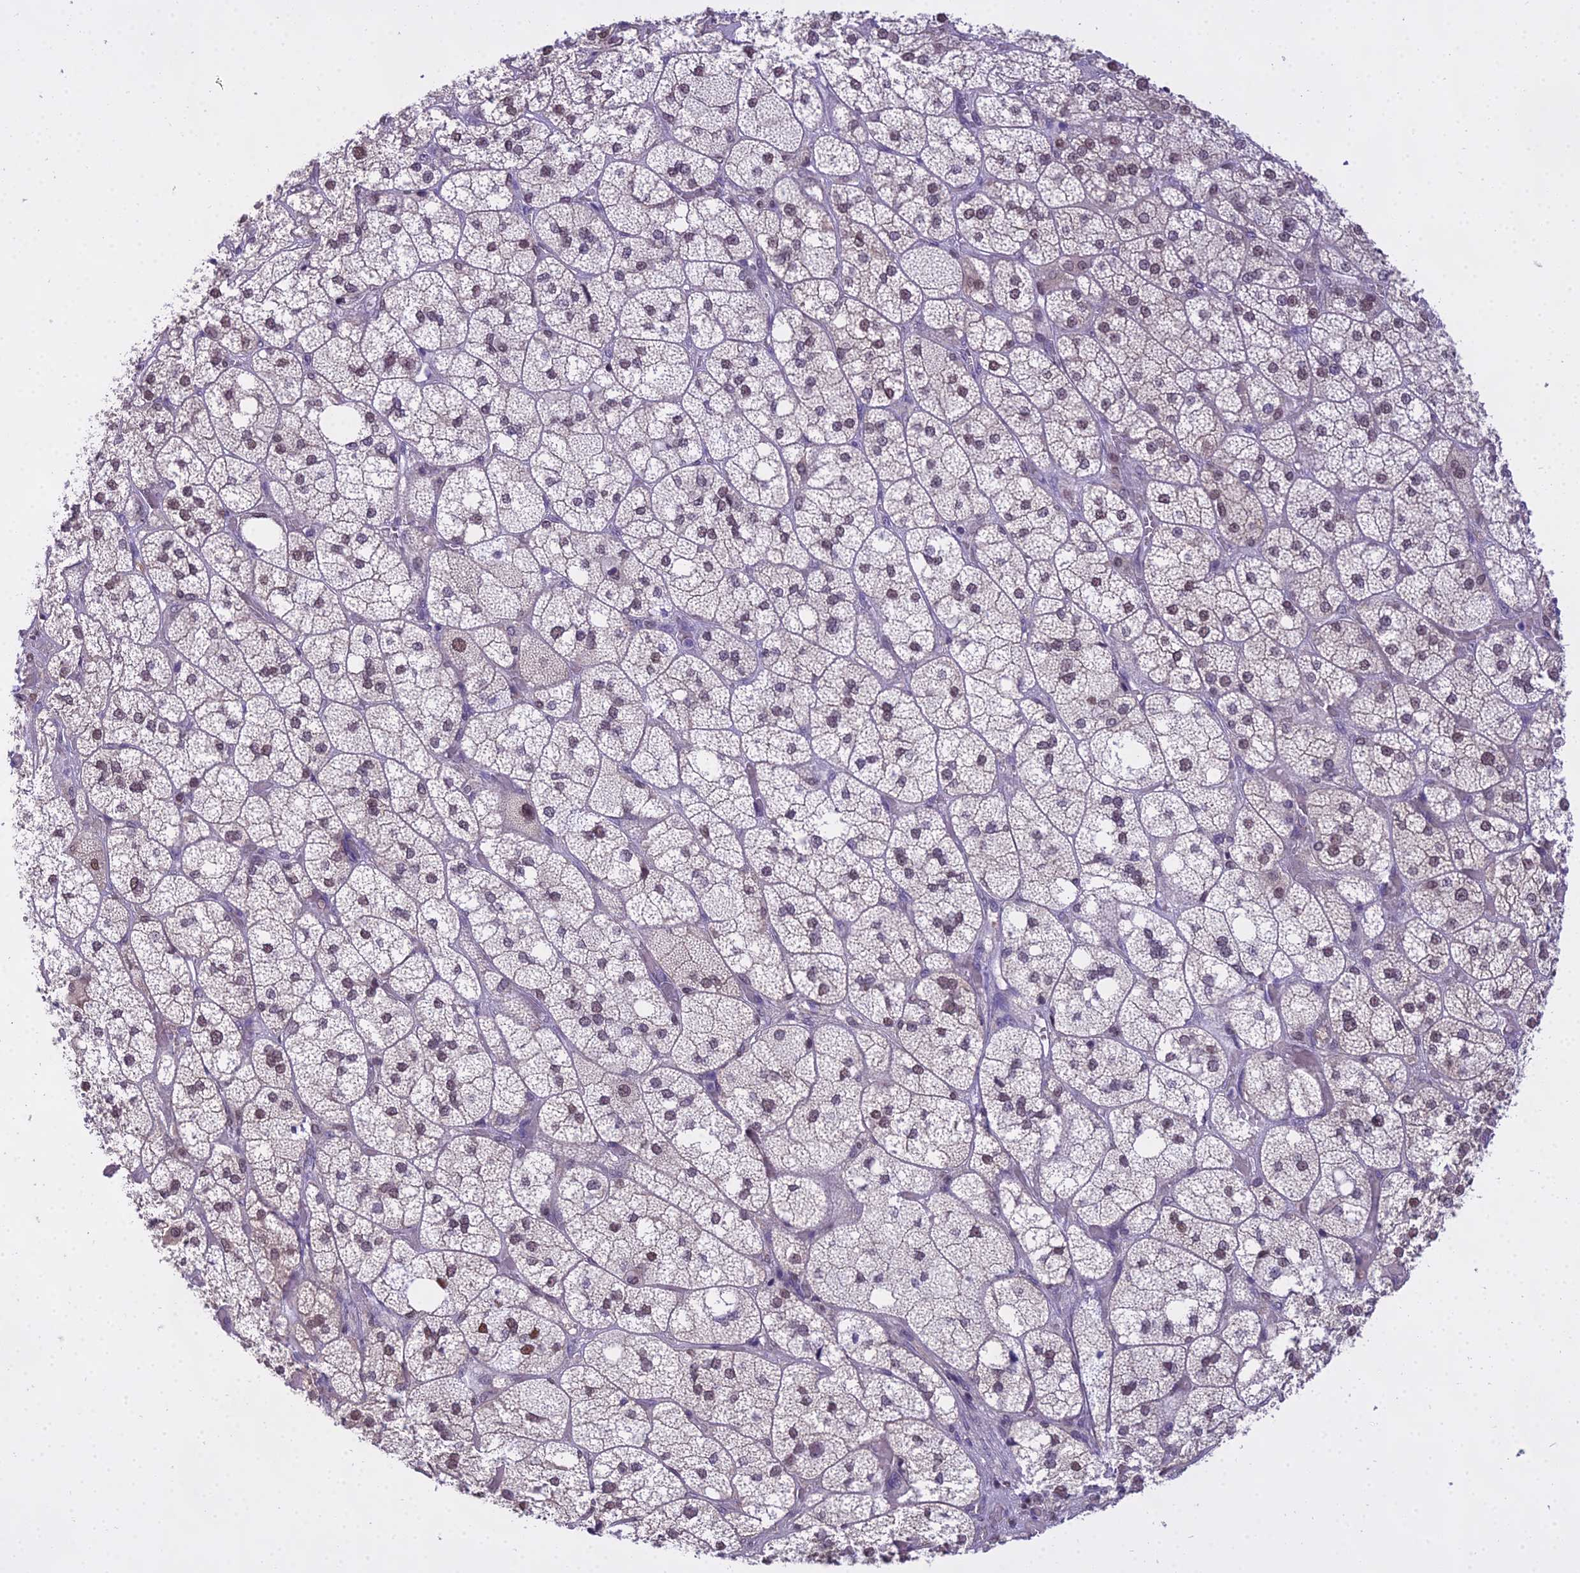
{"staining": {"intensity": "weak", "quantity": ">75%", "location": "nuclear"}, "tissue": "adrenal gland", "cell_type": "Glandular cells", "image_type": "normal", "snomed": [{"axis": "morphology", "description": "Normal tissue, NOS"}, {"axis": "topography", "description": "Adrenal gland"}], "caption": "Immunohistochemistry (IHC) image of normal human adrenal gland stained for a protein (brown), which reveals low levels of weak nuclear positivity in about >75% of glandular cells.", "gene": "MAT2A", "patient": {"sex": "male", "age": 61}}